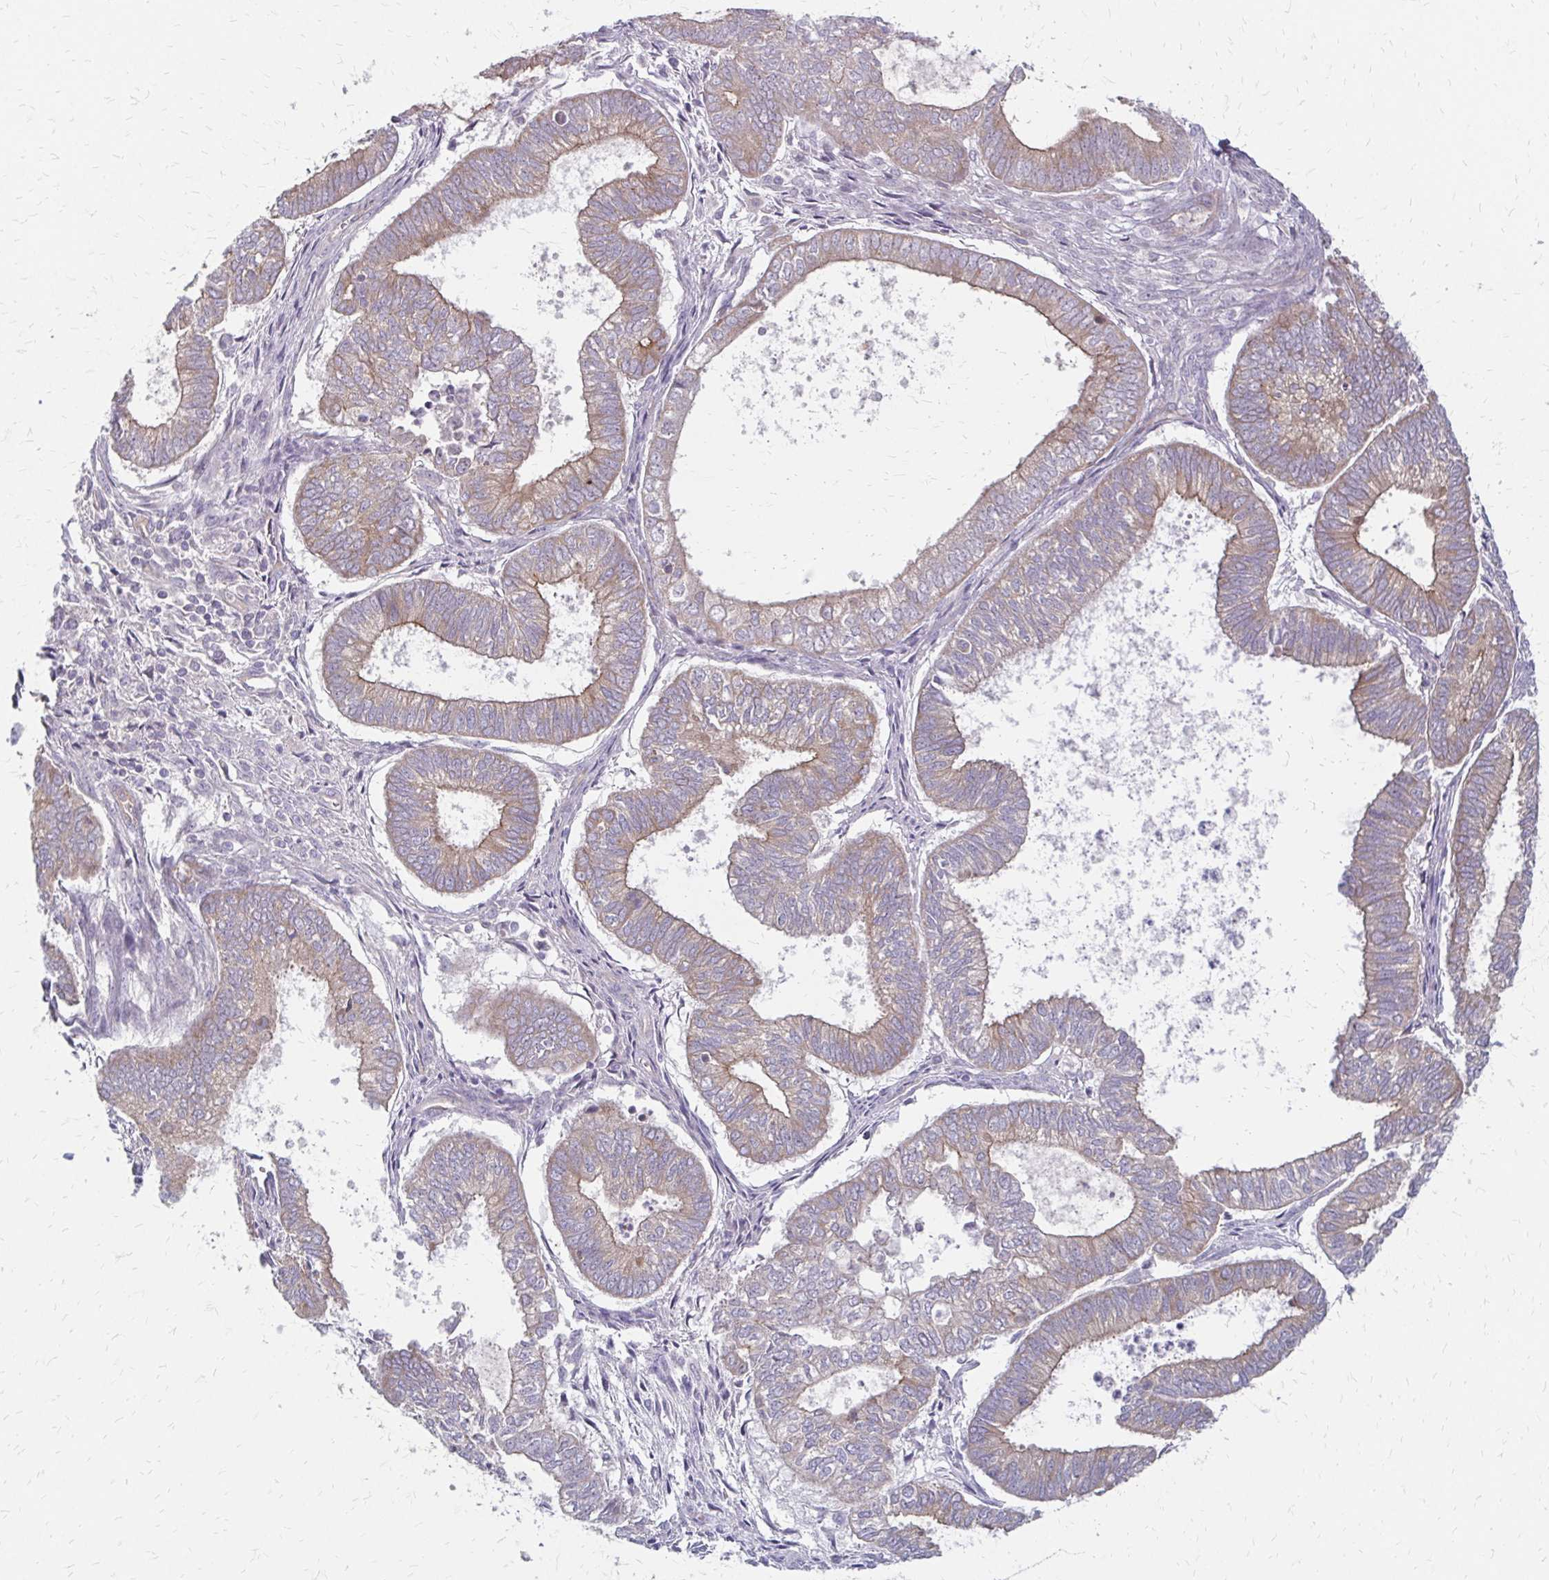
{"staining": {"intensity": "weak", "quantity": "<25%", "location": "cytoplasmic/membranous"}, "tissue": "ovarian cancer", "cell_type": "Tumor cells", "image_type": "cancer", "snomed": [{"axis": "morphology", "description": "Carcinoma, endometroid"}, {"axis": "topography", "description": "Ovary"}], "caption": "Ovarian cancer (endometroid carcinoma) stained for a protein using IHC shows no positivity tumor cells.", "gene": "ZNF383", "patient": {"sex": "female", "age": 64}}